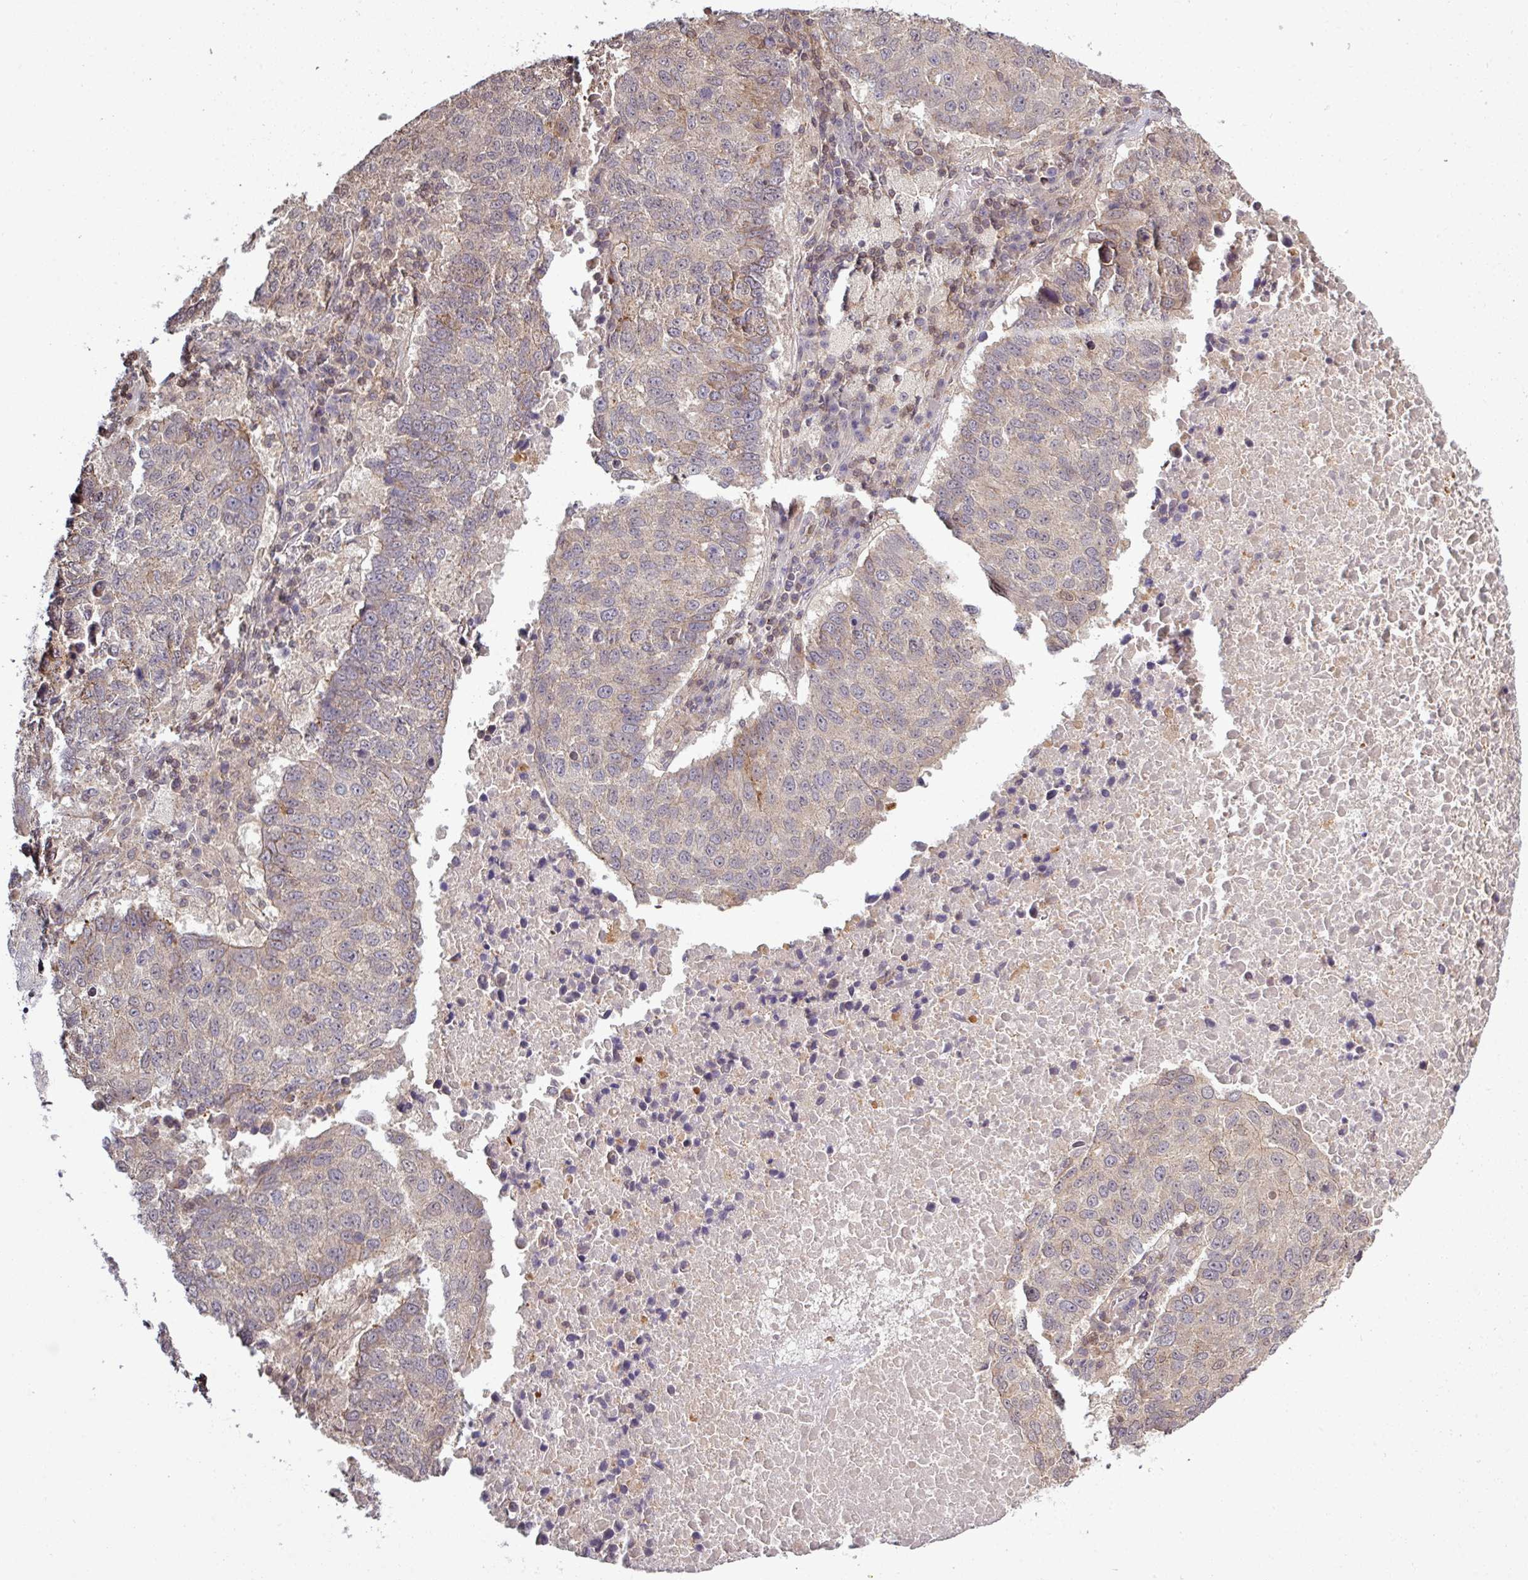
{"staining": {"intensity": "weak", "quantity": "25%-75%", "location": "cytoplasmic/membranous"}, "tissue": "lung cancer", "cell_type": "Tumor cells", "image_type": "cancer", "snomed": [{"axis": "morphology", "description": "Squamous cell carcinoma, NOS"}, {"axis": "topography", "description": "Lung"}], "caption": "Immunohistochemical staining of squamous cell carcinoma (lung) demonstrates weak cytoplasmic/membranous protein staining in about 25%-75% of tumor cells. Nuclei are stained in blue.", "gene": "TUSC3", "patient": {"sex": "male", "age": 73}}